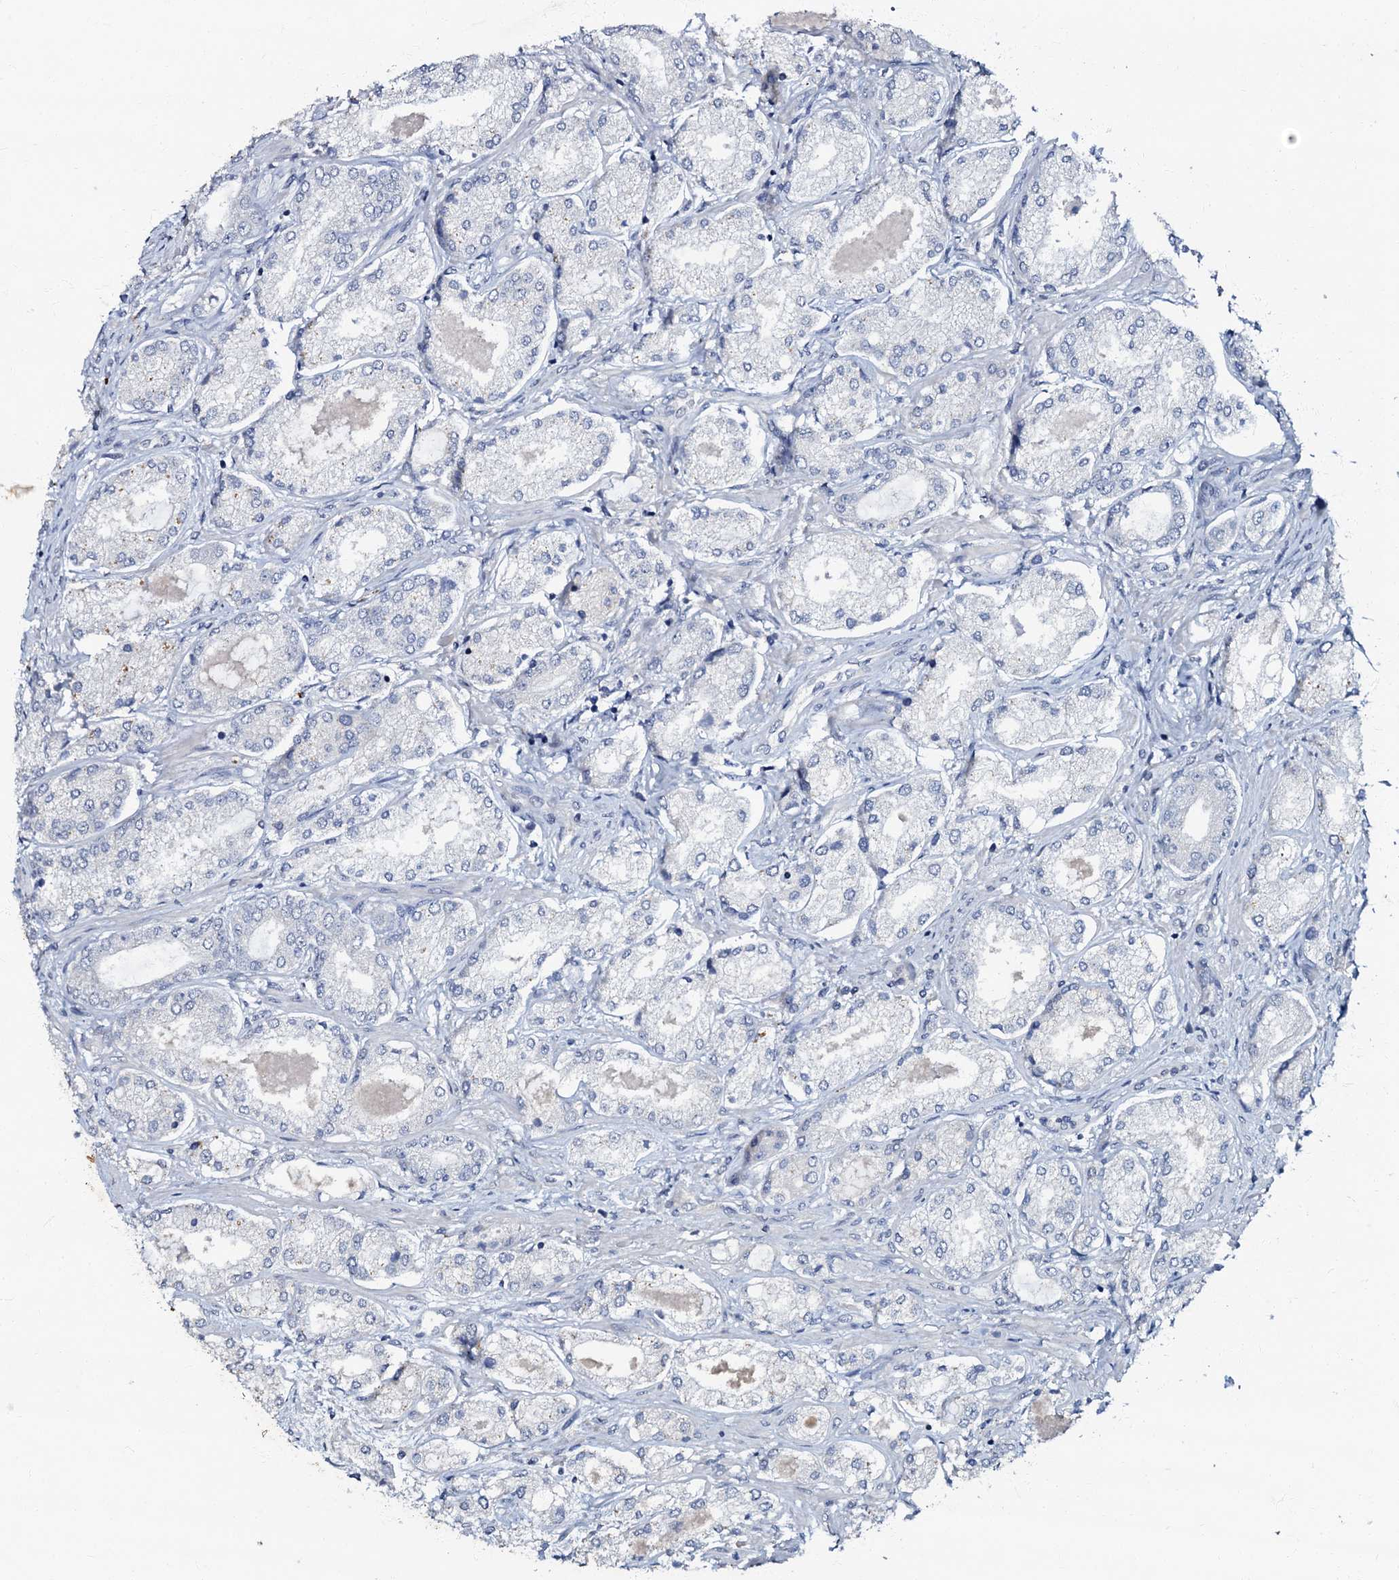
{"staining": {"intensity": "negative", "quantity": "none", "location": "none"}, "tissue": "prostate cancer", "cell_type": "Tumor cells", "image_type": "cancer", "snomed": [{"axis": "morphology", "description": "Adenocarcinoma, Low grade"}, {"axis": "topography", "description": "Prostate"}], "caption": "Immunohistochemical staining of prostate cancer (adenocarcinoma (low-grade)) displays no significant positivity in tumor cells.", "gene": "OLAH", "patient": {"sex": "male", "age": 68}}